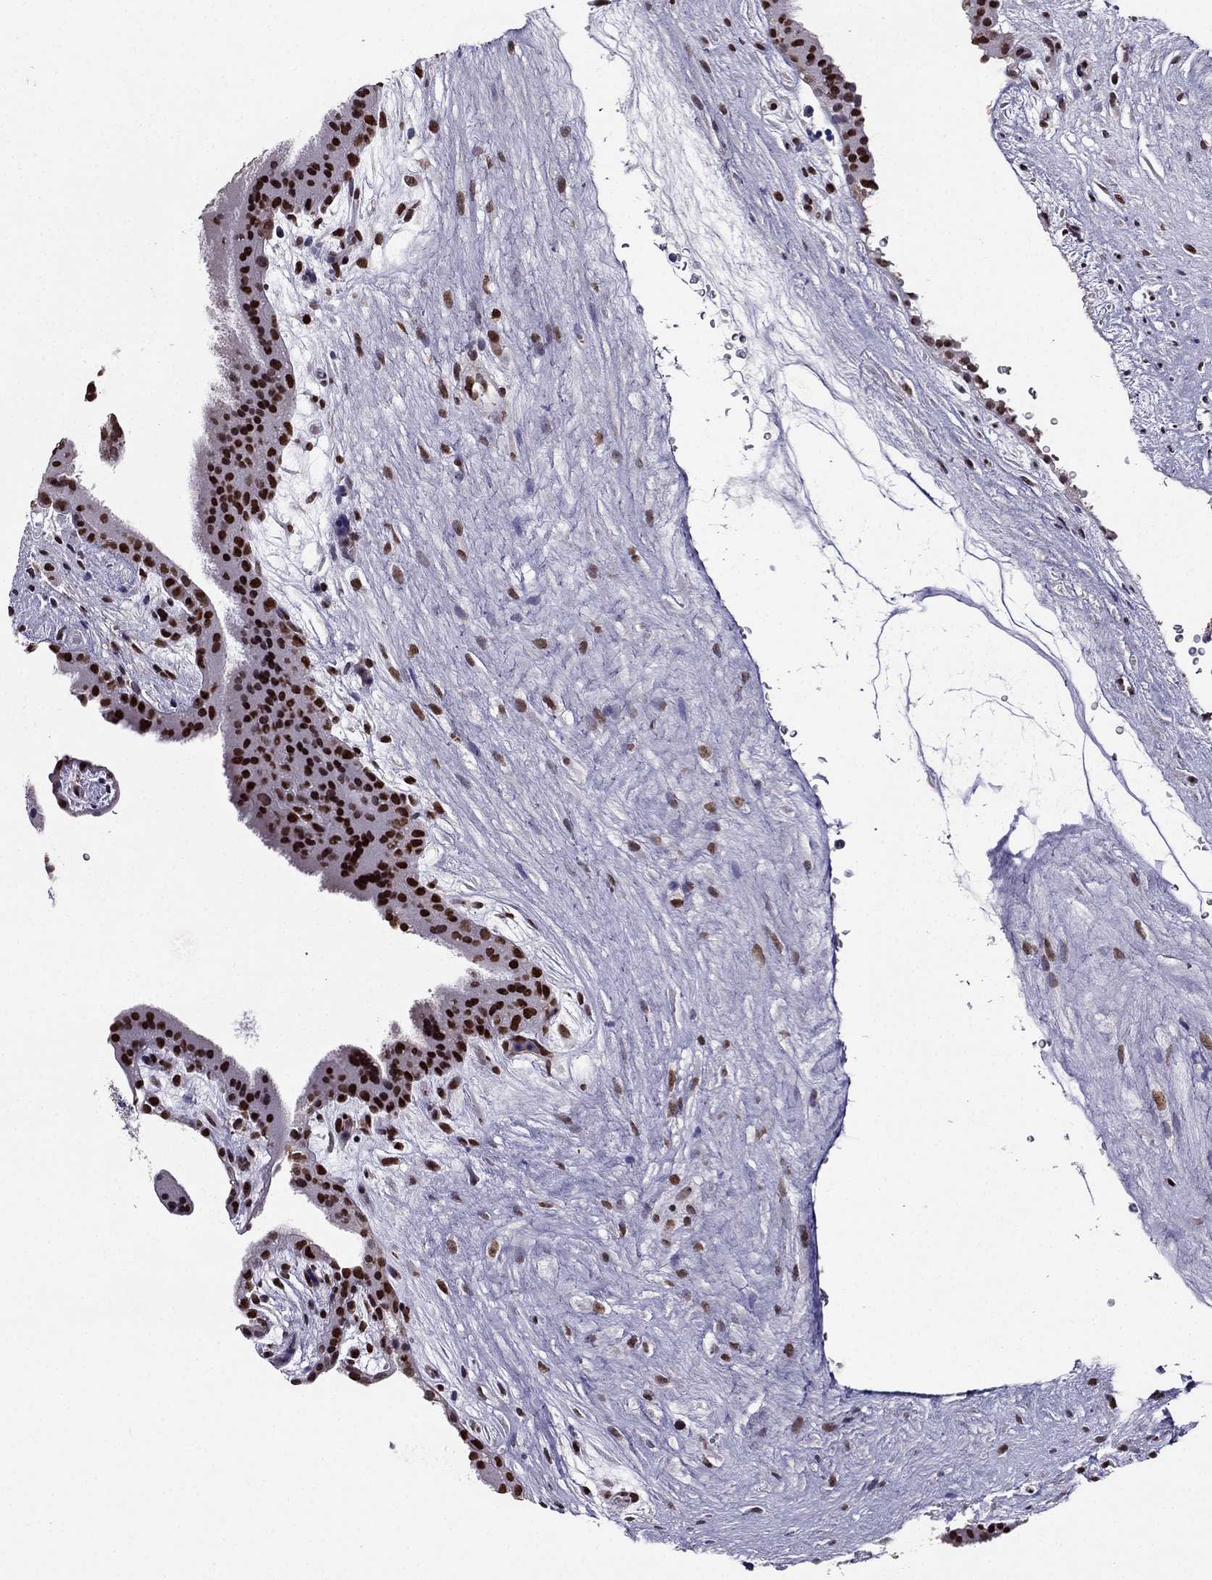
{"staining": {"intensity": "moderate", "quantity": "<25%", "location": "nuclear"}, "tissue": "placenta", "cell_type": "Decidual cells", "image_type": "normal", "snomed": [{"axis": "morphology", "description": "Normal tissue, NOS"}, {"axis": "topography", "description": "Placenta"}], "caption": "Brown immunohistochemical staining in normal human placenta reveals moderate nuclear expression in approximately <25% of decidual cells.", "gene": "ARID3A", "patient": {"sex": "female", "age": 19}}